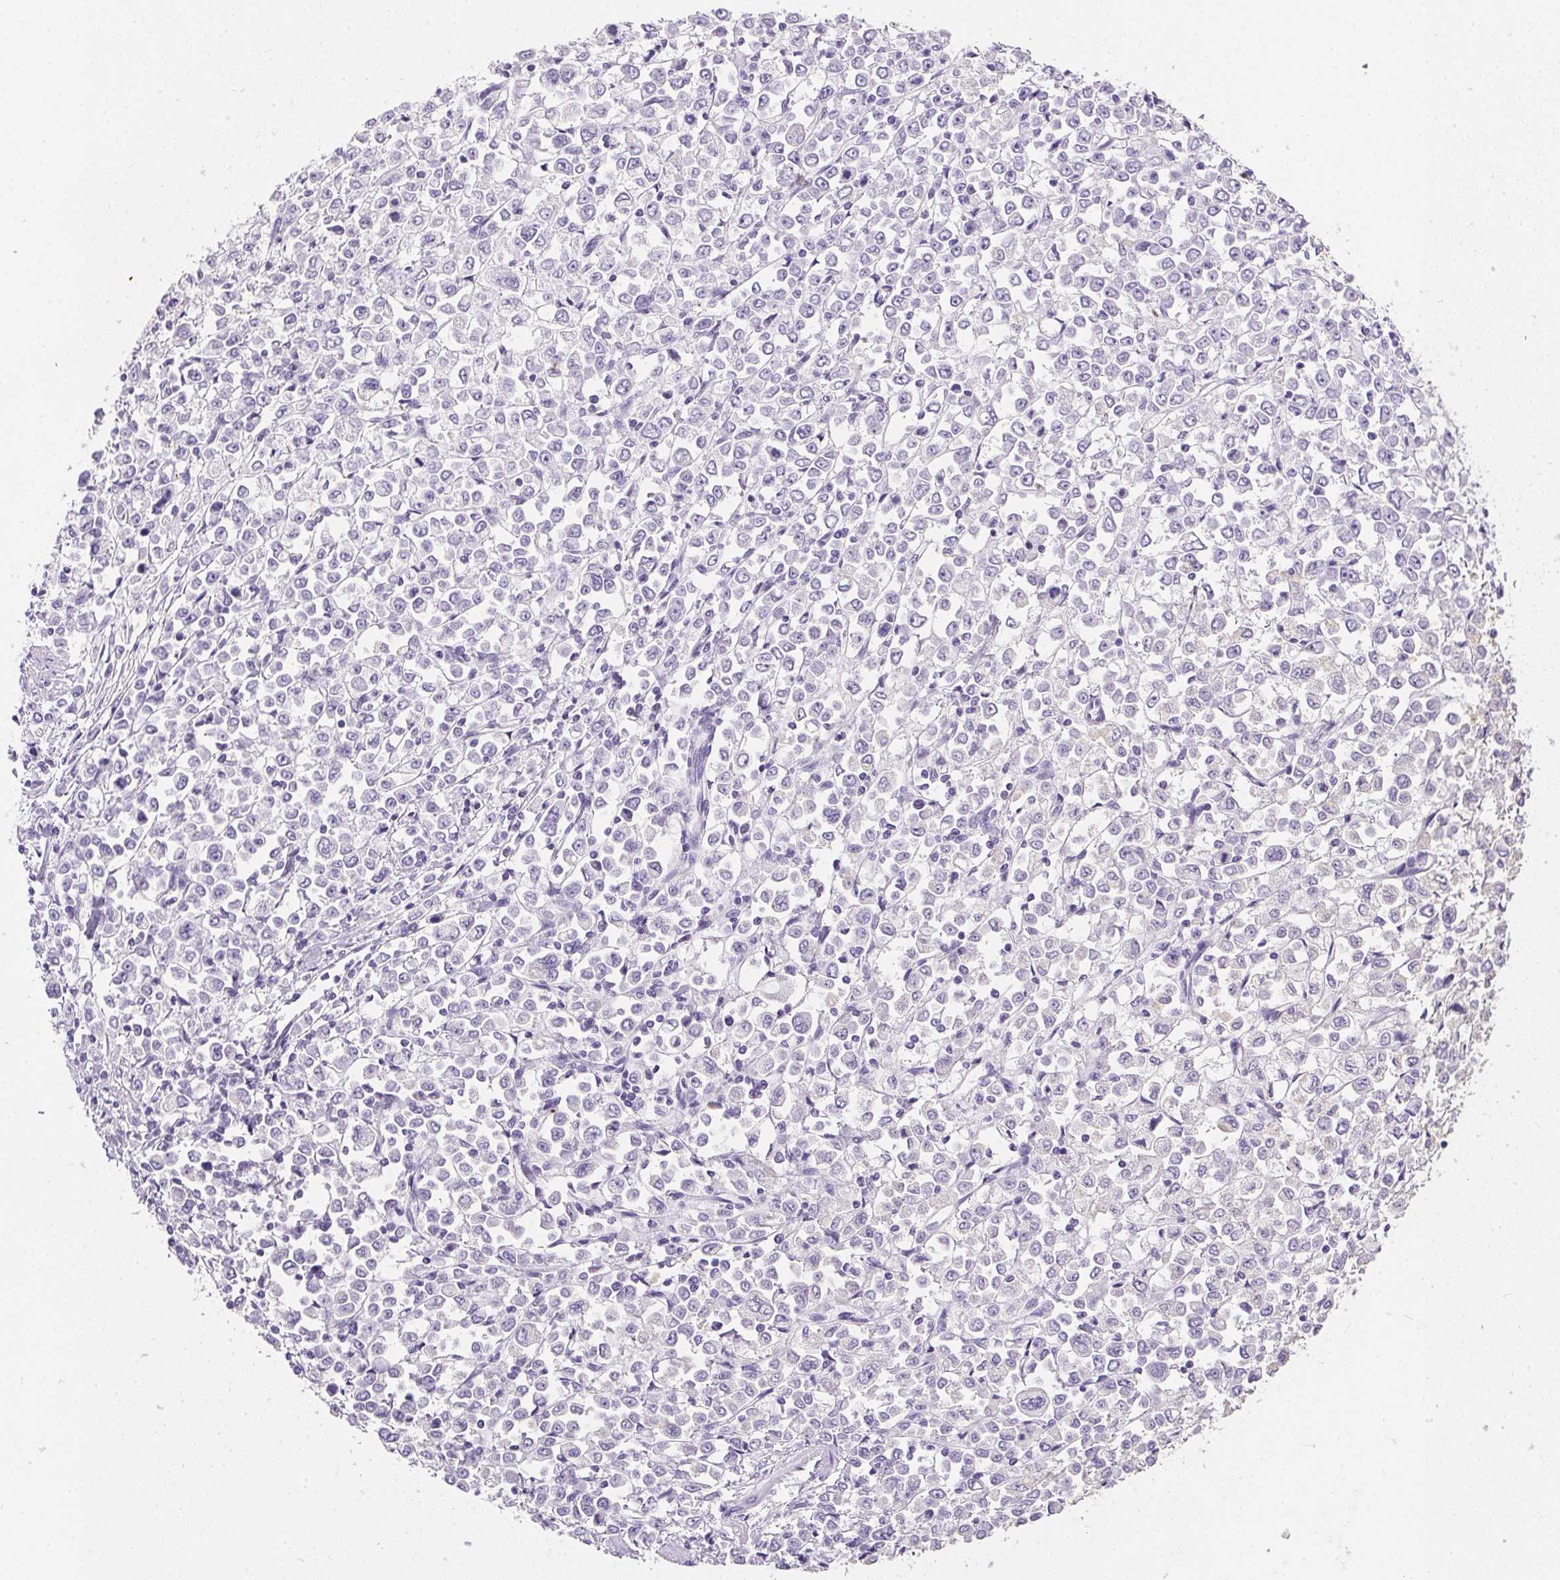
{"staining": {"intensity": "negative", "quantity": "none", "location": "none"}, "tissue": "stomach cancer", "cell_type": "Tumor cells", "image_type": "cancer", "snomed": [{"axis": "morphology", "description": "Adenocarcinoma, NOS"}, {"axis": "topography", "description": "Stomach, upper"}], "caption": "Stomach cancer (adenocarcinoma) was stained to show a protein in brown. There is no significant expression in tumor cells. The staining was performed using DAB to visualize the protein expression in brown, while the nuclei were stained in blue with hematoxylin (Magnification: 20x).", "gene": "AQP5", "patient": {"sex": "male", "age": 70}}